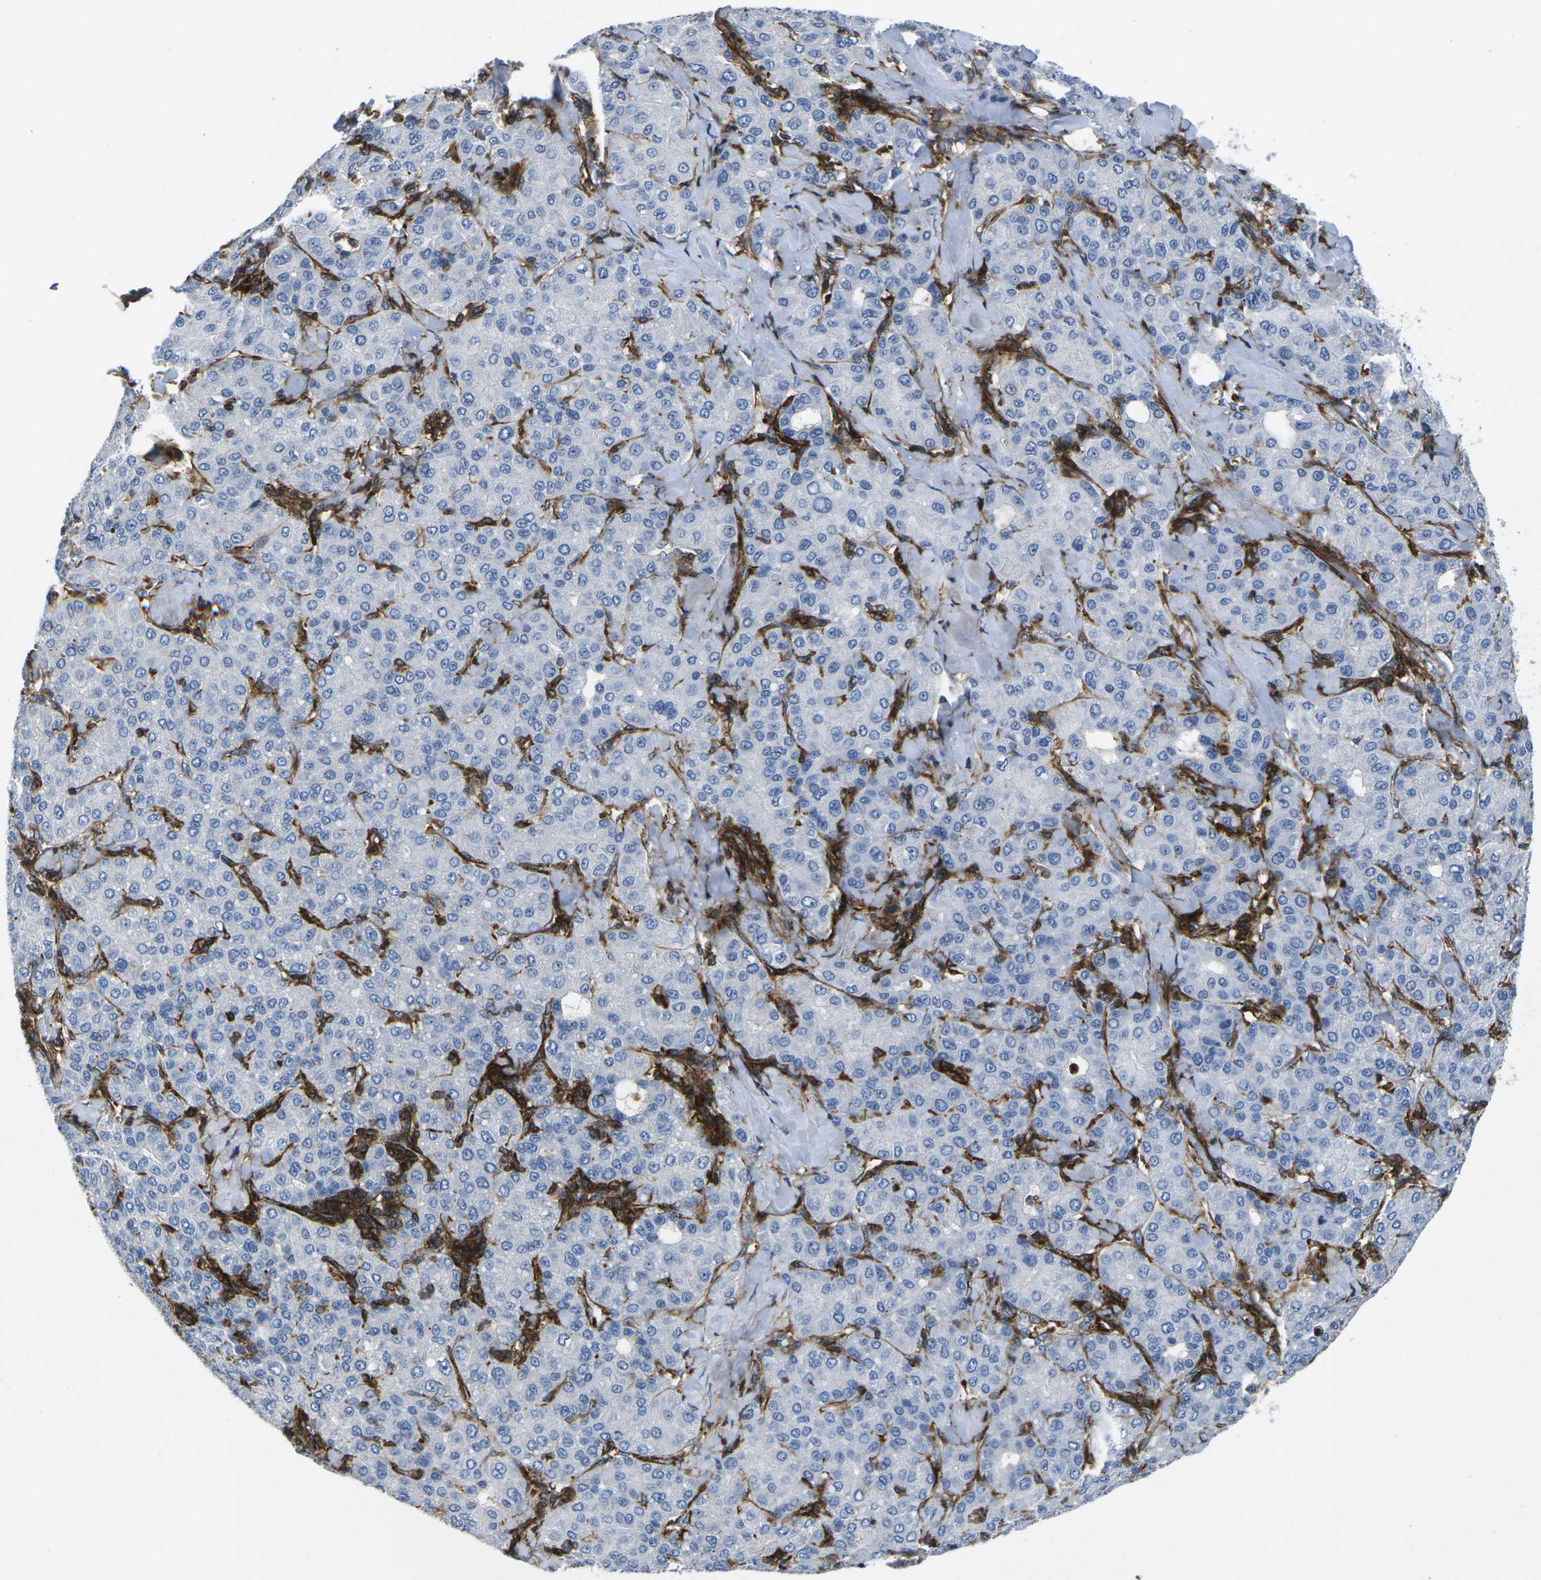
{"staining": {"intensity": "negative", "quantity": "none", "location": "none"}, "tissue": "liver cancer", "cell_type": "Tumor cells", "image_type": "cancer", "snomed": [{"axis": "morphology", "description": "Carcinoma, Hepatocellular, NOS"}, {"axis": "topography", "description": "Liver"}], "caption": "Immunohistochemistry (IHC) image of neoplastic tissue: human liver hepatocellular carcinoma stained with DAB (3,3'-diaminobenzidine) exhibits no significant protein expression in tumor cells.", "gene": "IQGAP1", "patient": {"sex": "male", "age": 65}}